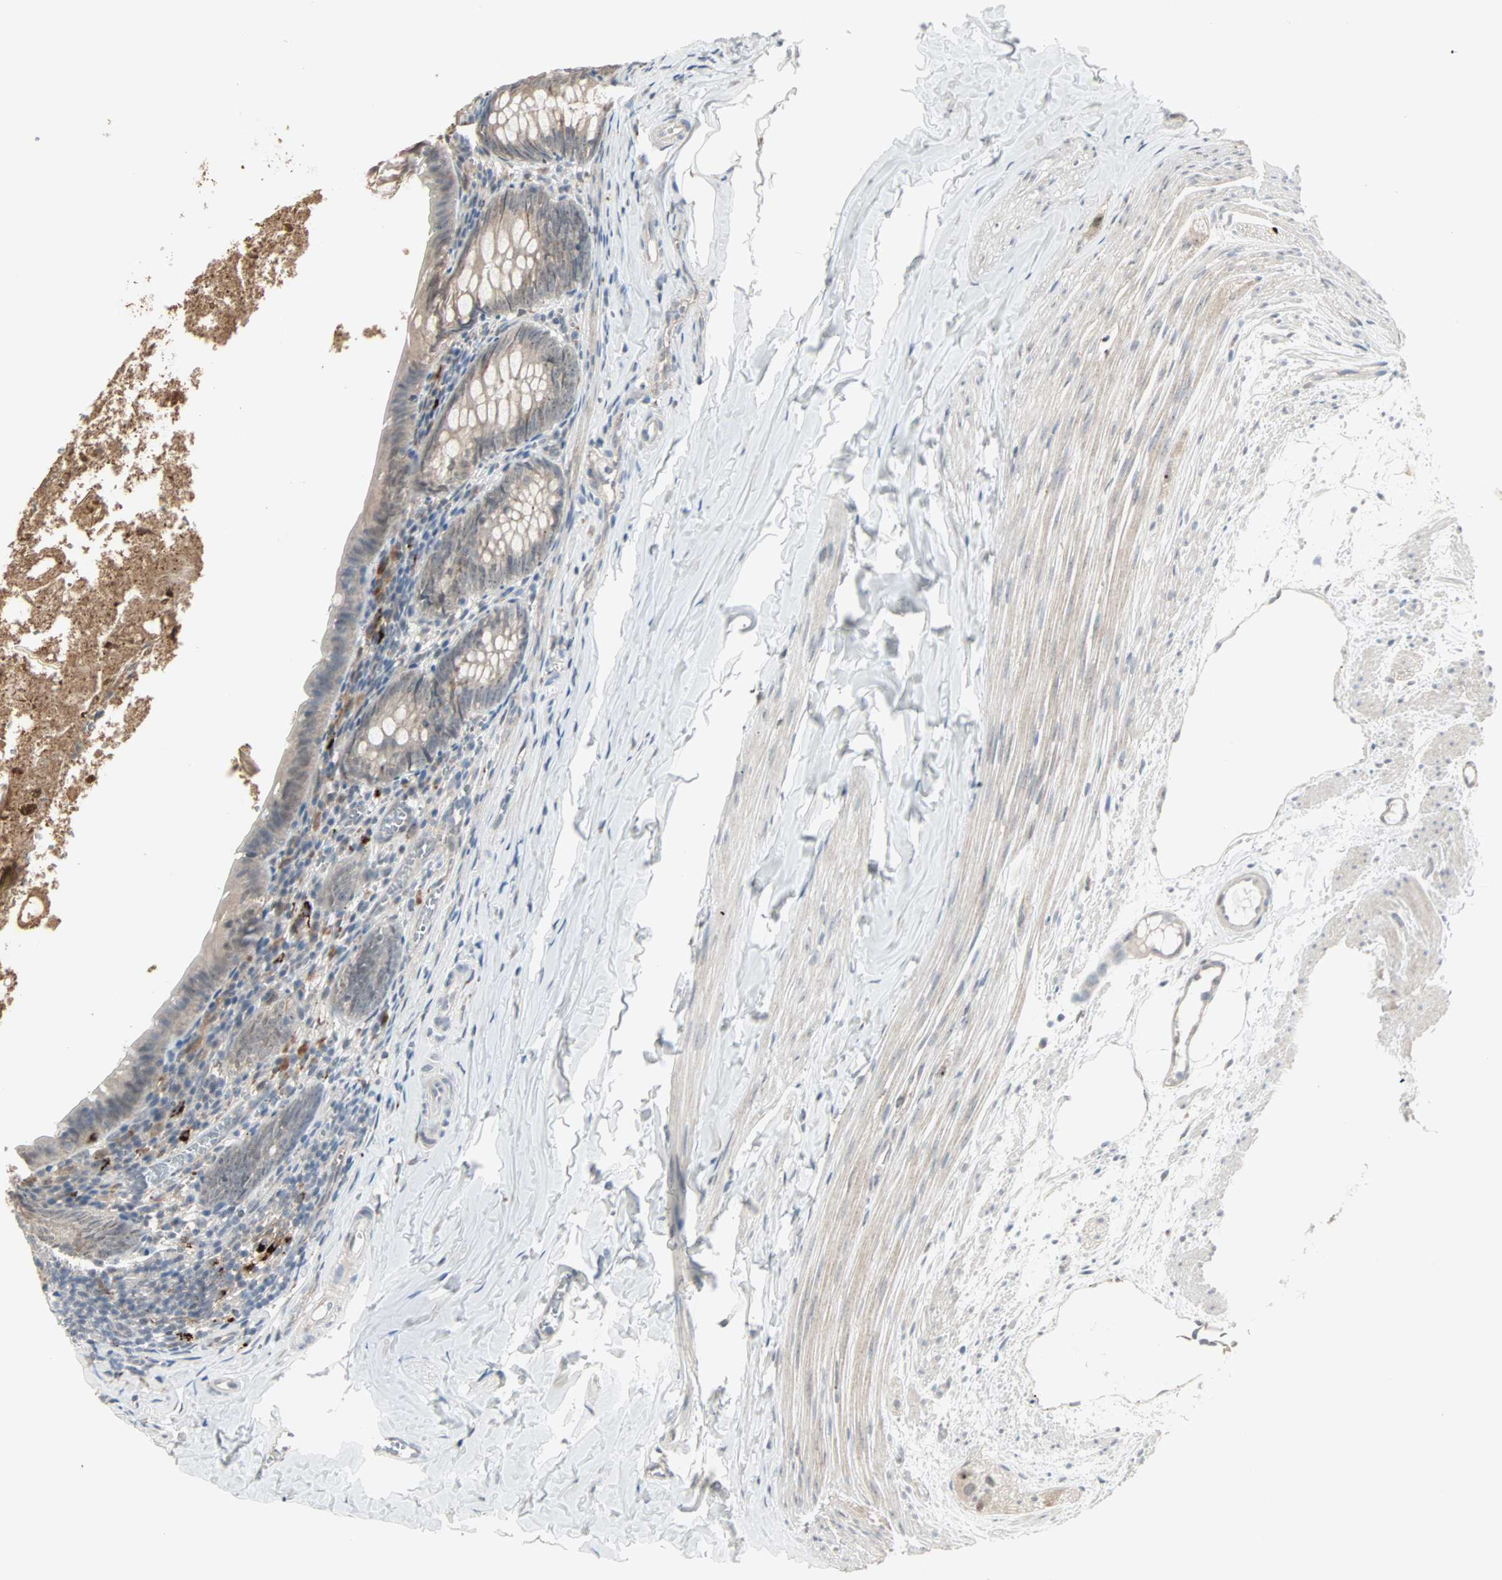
{"staining": {"intensity": "weak", "quantity": "25%-75%", "location": "cytoplasmic/membranous"}, "tissue": "appendix", "cell_type": "Glandular cells", "image_type": "normal", "snomed": [{"axis": "morphology", "description": "Normal tissue, NOS"}, {"axis": "topography", "description": "Appendix"}], "caption": "Unremarkable appendix shows weak cytoplasmic/membranous positivity in about 25%-75% of glandular cells.", "gene": "KDM4A", "patient": {"sex": "female", "age": 10}}